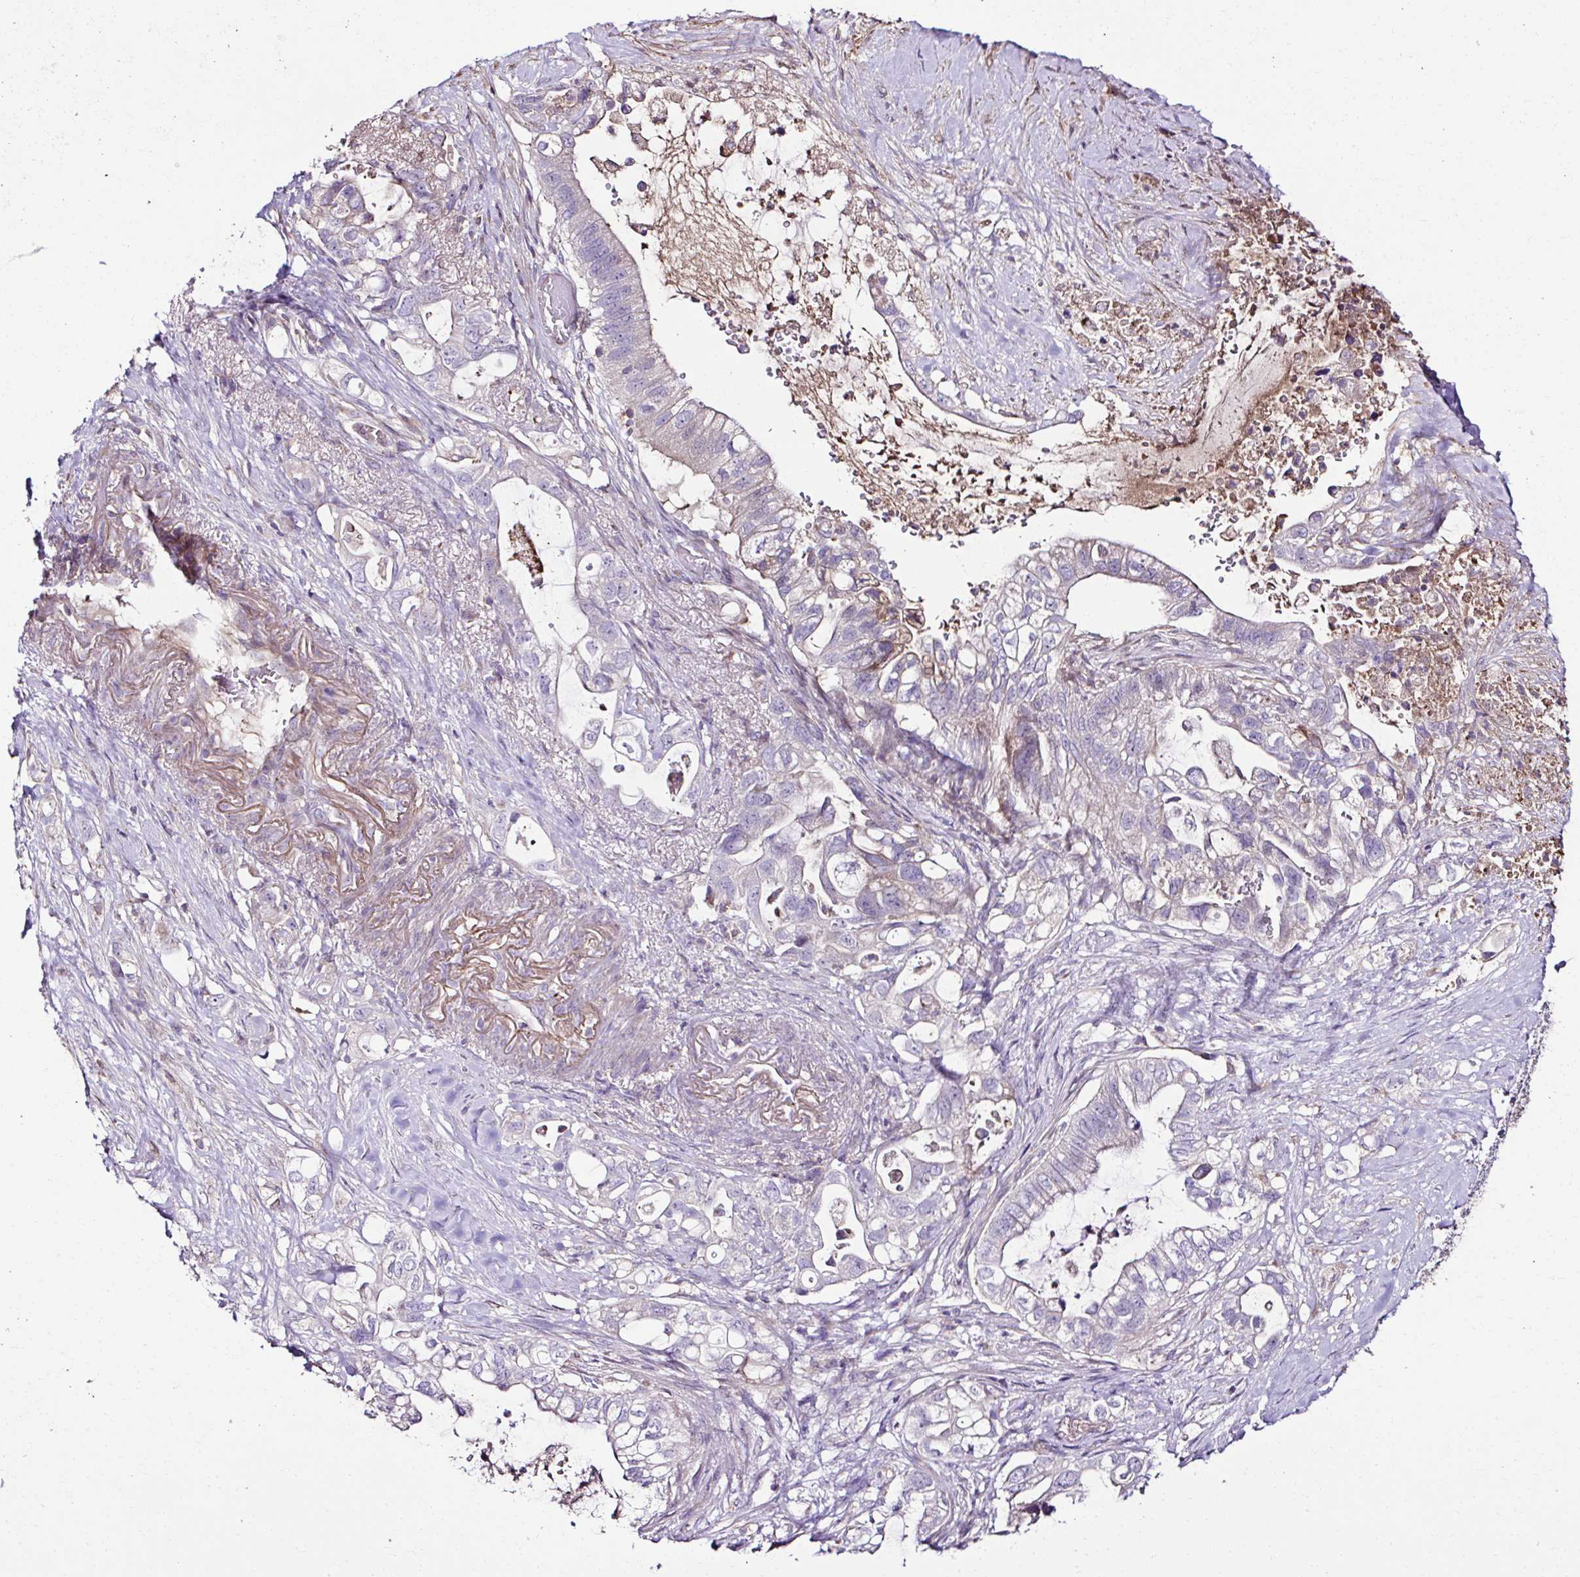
{"staining": {"intensity": "negative", "quantity": "none", "location": "none"}, "tissue": "pancreatic cancer", "cell_type": "Tumor cells", "image_type": "cancer", "snomed": [{"axis": "morphology", "description": "Adenocarcinoma, NOS"}, {"axis": "topography", "description": "Pancreas"}], "caption": "Histopathology image shows no significant protein expression in tumor cells of pancreatic cancer. (Immunohistochemistry, brightfield microscopy, high magnification).", "gene": "CCDC85C", "patient": {"sex": "female", "age": 72}}